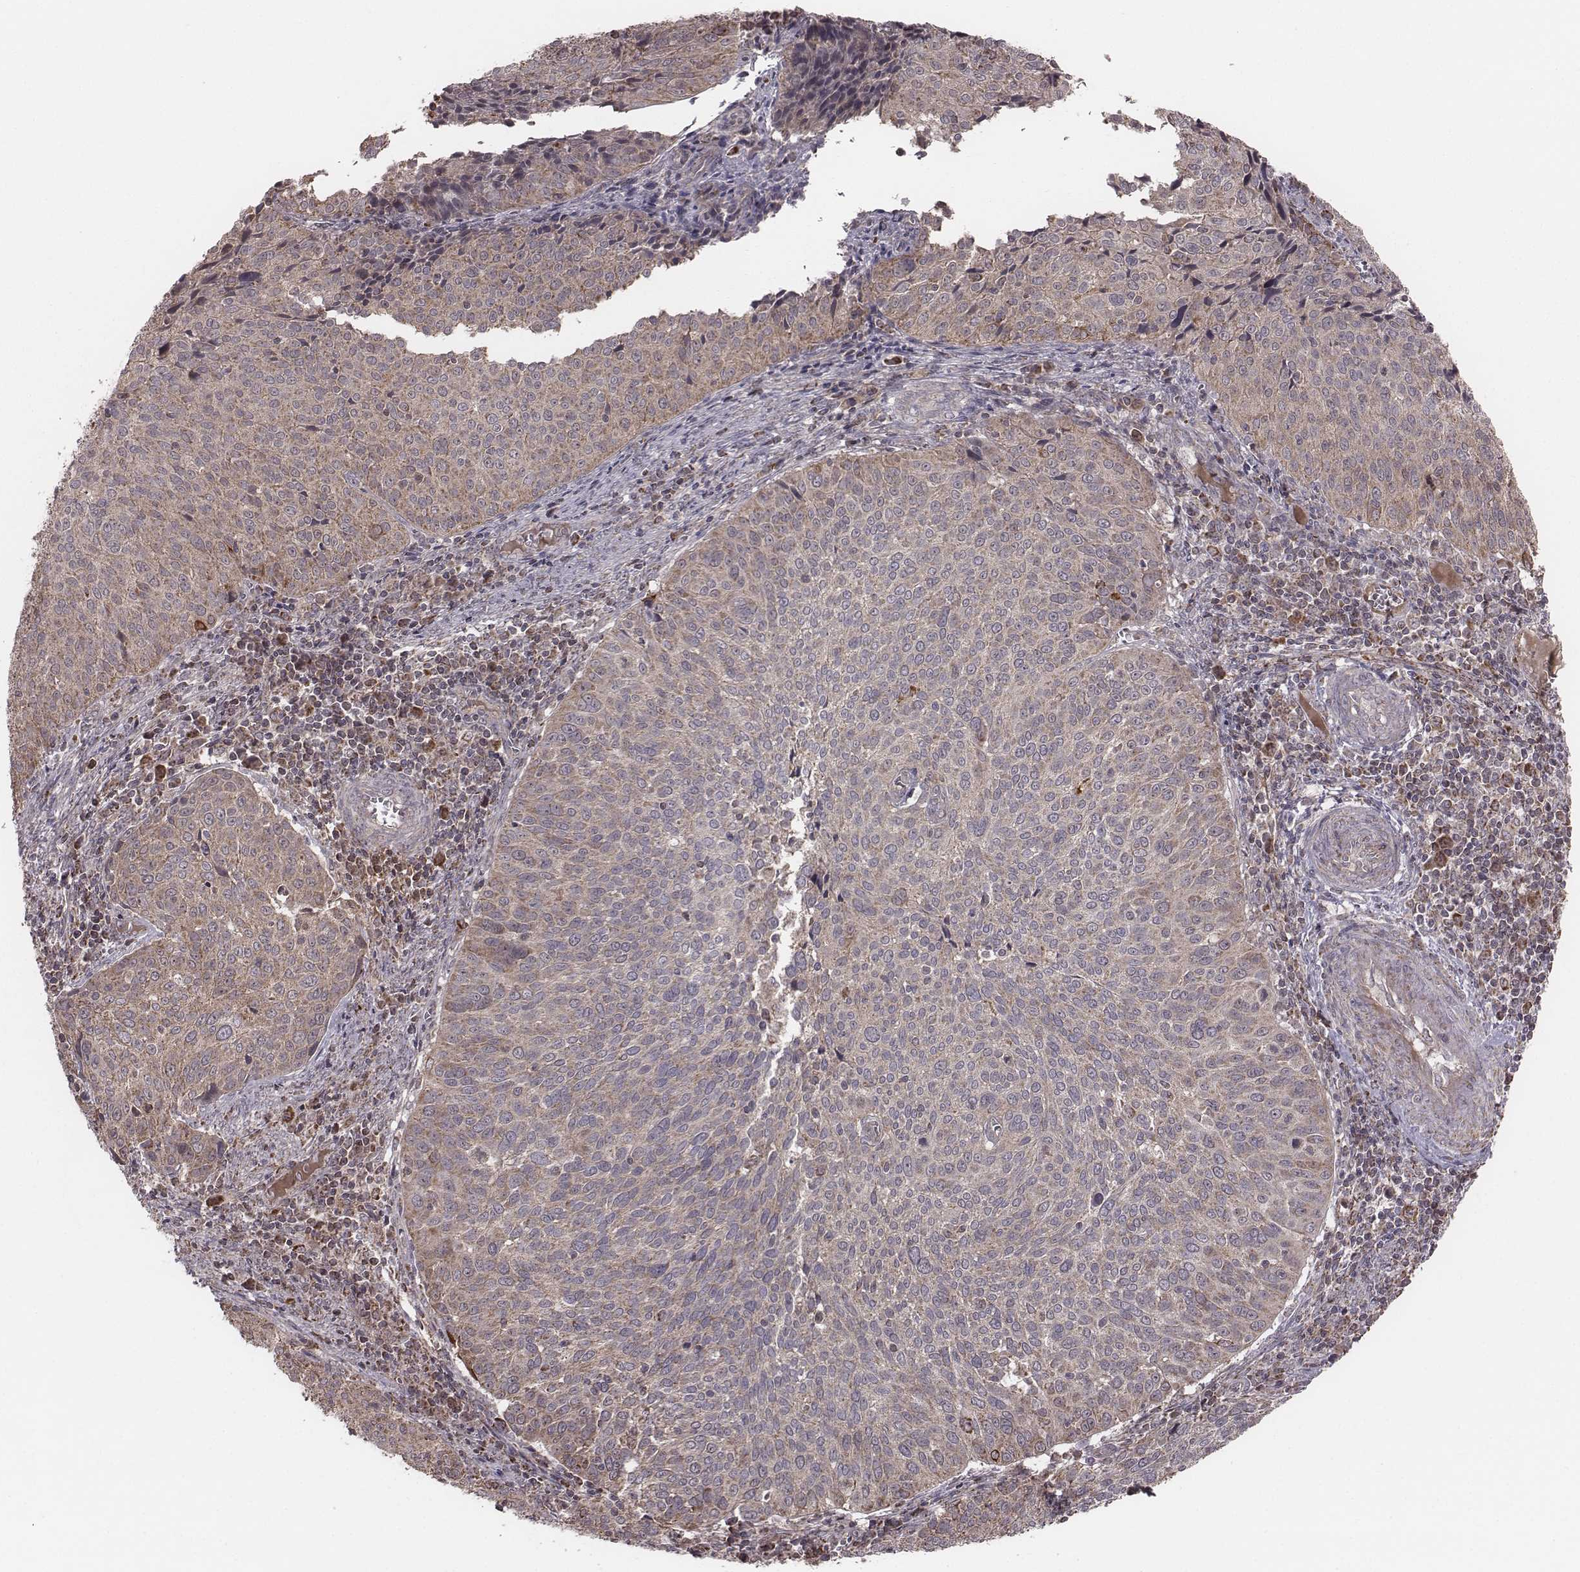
{"staining": {"intensity": "weak", "quantity": ">75%", "location": "cytoplasmic/membranous"}, "tissue": "cervical cancer", "cell_type": "Tumor cells", "image_type": "cancer", "snomed": [{"axis": "morphology", "description": "Squamous cell carcinoma, NOS"}, {"axis": "topography", "description": "Cervix"}], "caption": "A brown stain highlights weak cytoplasmic/membranous expression of a protein in human cervical squamous cell carcinoma tumor cells.", "gene": "PDCD2L", "patient": {"sex": "female", "age": 39}}